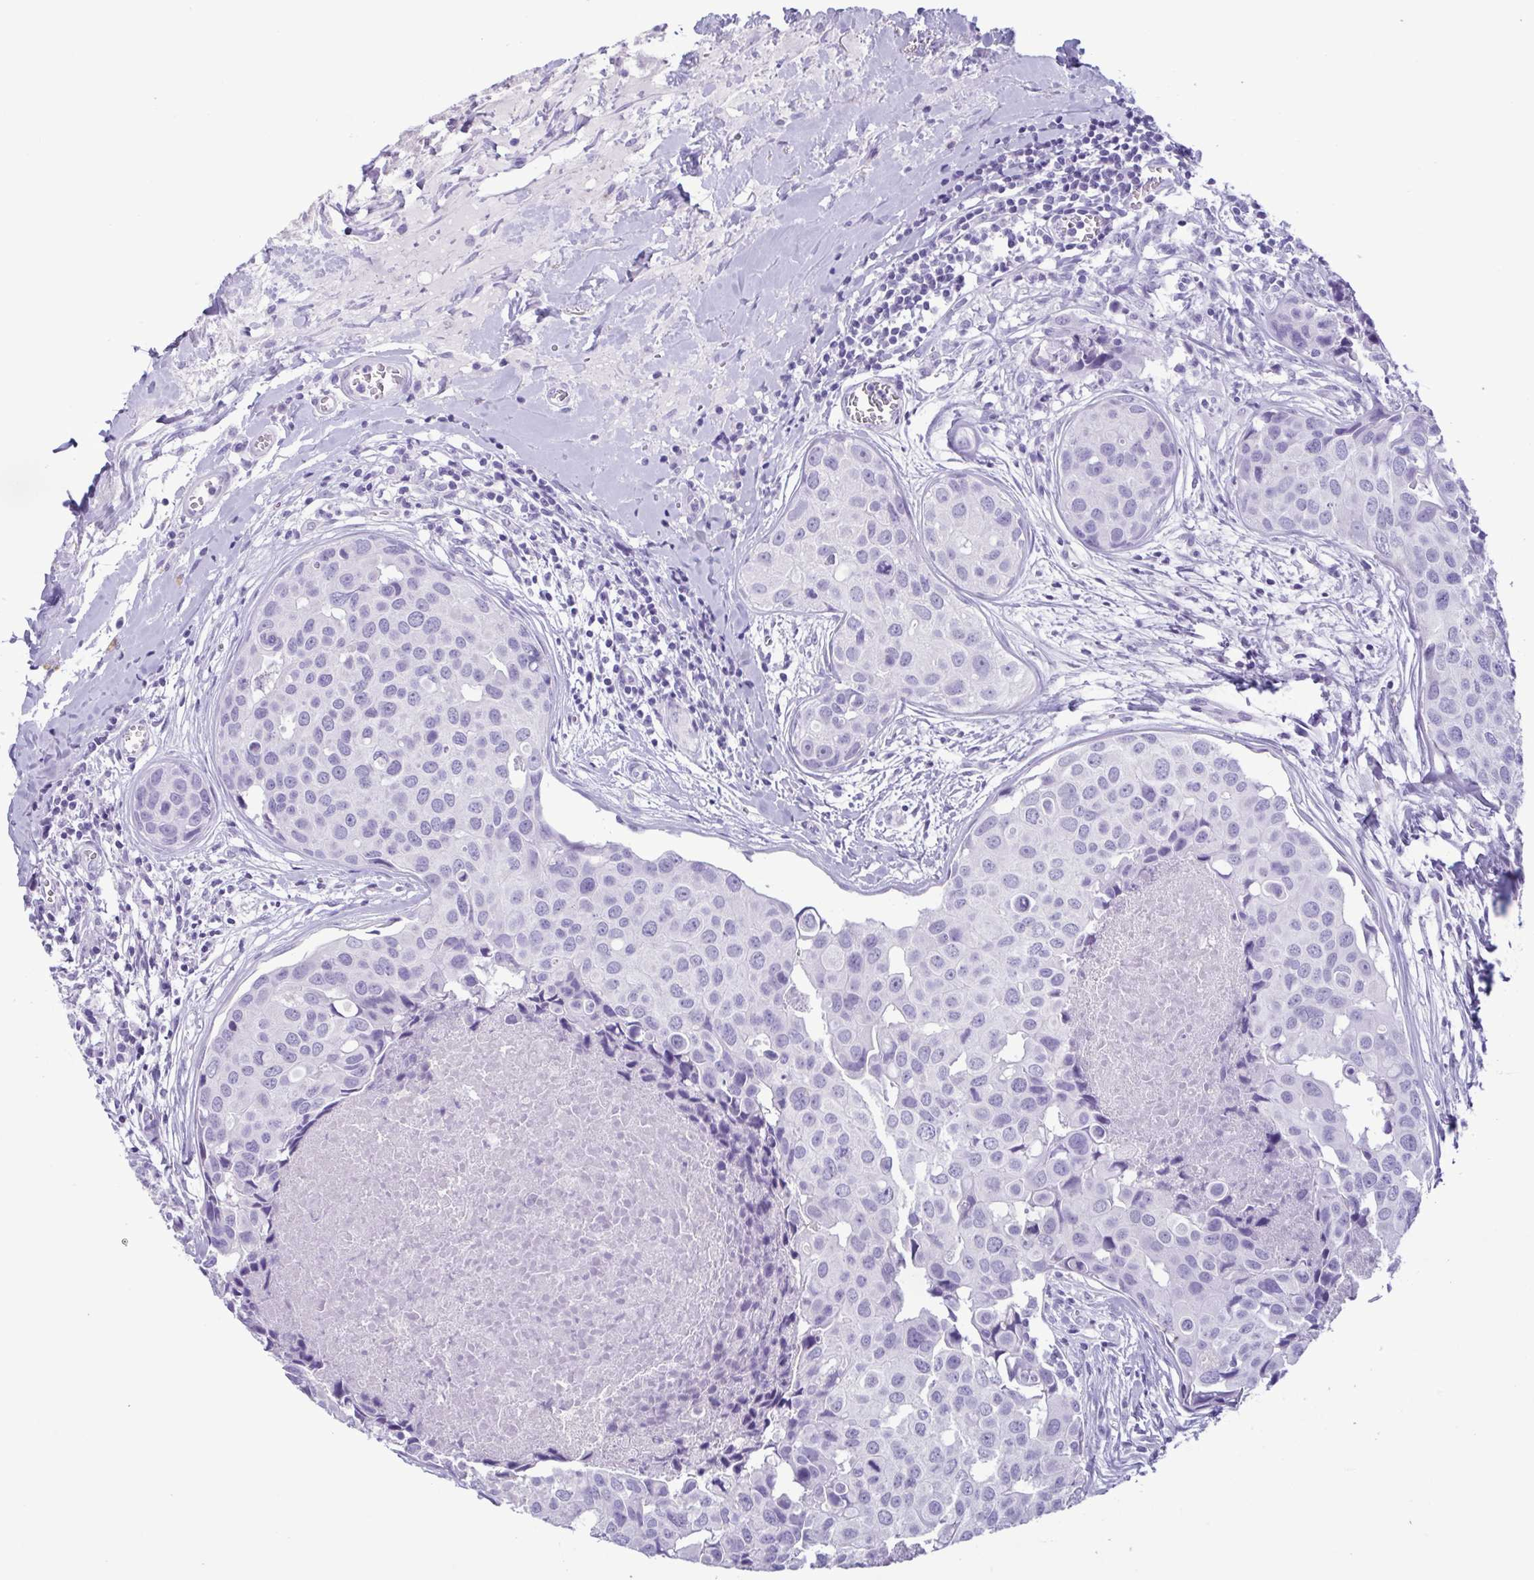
{"staining": {"intensity": "negative", "quantity": "none", "location": "none"}, "tissue": "breast cancer", "cell_type": "Tumor cells", "image_type": "cancer", "snomed": [{"axis": "morphology", "description": "Duct carcinoma"}, {"axis": "topography", "description": "Breast"}], "caption": "An immunohistochemistry (IHC) micrograph of breast infiltrating ductal carcinoma is shown. There is no staining in tumor cells of breast infiltrating ductal carcinoma. Brightfield microscopy of immunohistochemistry (IHC) stained with DAB (3,3'-diaminobenzidine) (brown) and hematoxylin (blue), captured at high magnification.", "gene": "LTF", "patient": {"sex": "female", "age": 24}}